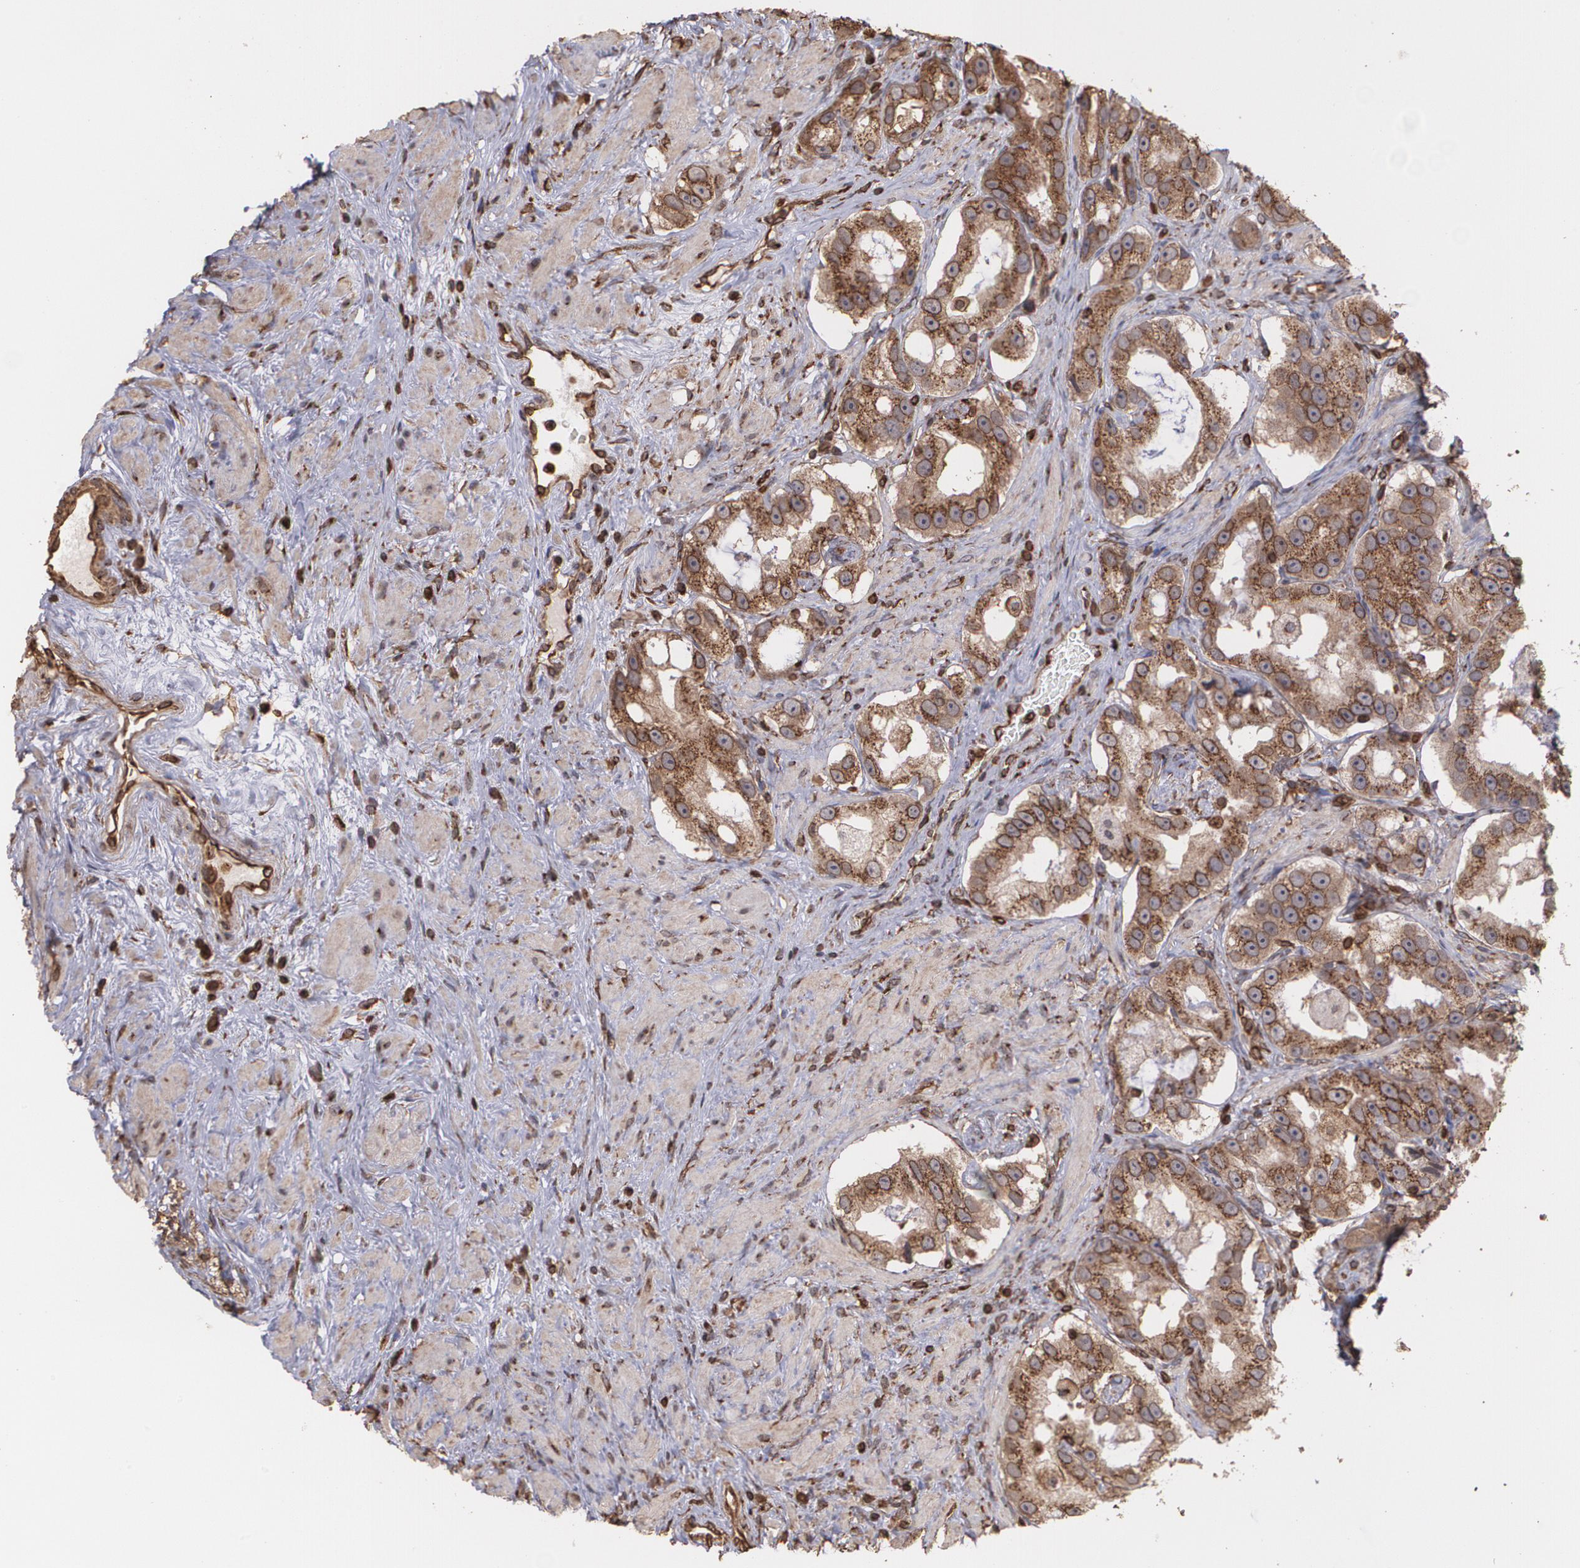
{"staining": {"intensity": "strong", "quantity": ">75%", "location": "cytoplasmic/membranous"}, "tissue": "prostate cancer", "cell_type": "Tumor cells", "image_type": "cancer", "snomed": [{"axis": "morphology", "description": "Adenocarcinoma, High grade"}, {"axis": "topography", "description": "Prostate"}], "caption": "Immunohistochemistry photomicrograph of human prostate cancer (high-grade adenocarcinoma) stained for a protein (brown), which displays high levels of strong cytoplasmic/membranous expression in about >75% of tumor cells.", "gene": "TRIP11", "patient": {"sex": "male", "age": 63}}